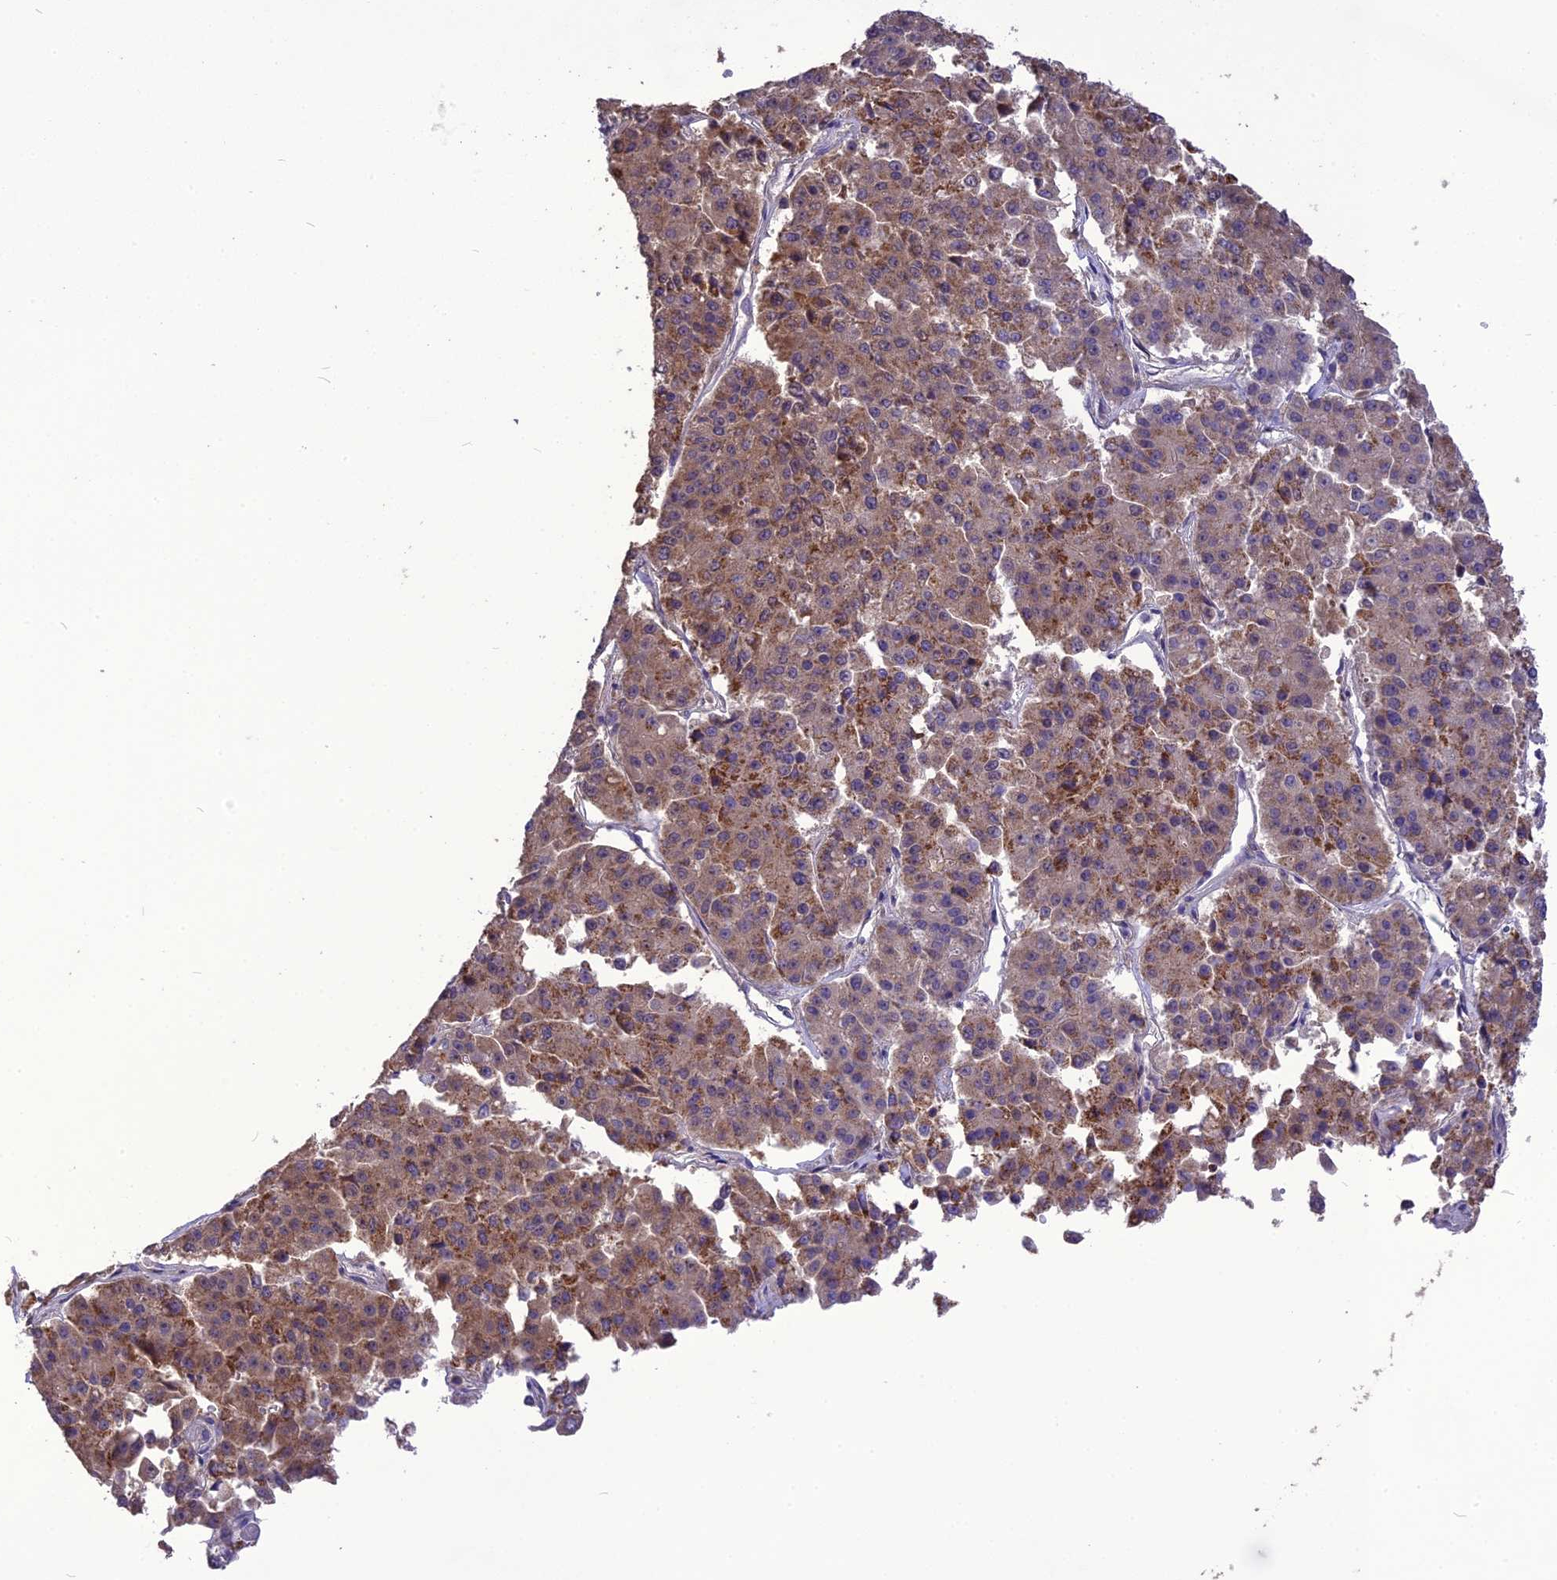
{"staining": {"intensity": "weak", "quantity": "25%-75%", "location": "cytoplasmic/membranous"}, "tissue": "pancreatic cancer", "cell_type": "Tumor cells", "image_type": "cancer", "snomed": [{"axis": "morphology", "description": "Adenocarcinoma, NOS"}, {"axis": "topography", "description": "Pancreas"}], "caption": "Immunohistochemical staining of pancreatic cancer demonstrates weak cytoplasmic/membranous protein expression in approximately 25%-75% of tumor cells. (DAB (3,3'-diaminobenzidine) IHC, brown staining for protein, blue staining for nuclei).", "gene": "NUDT8", "patient": {"sex": "male", "age": 50}}